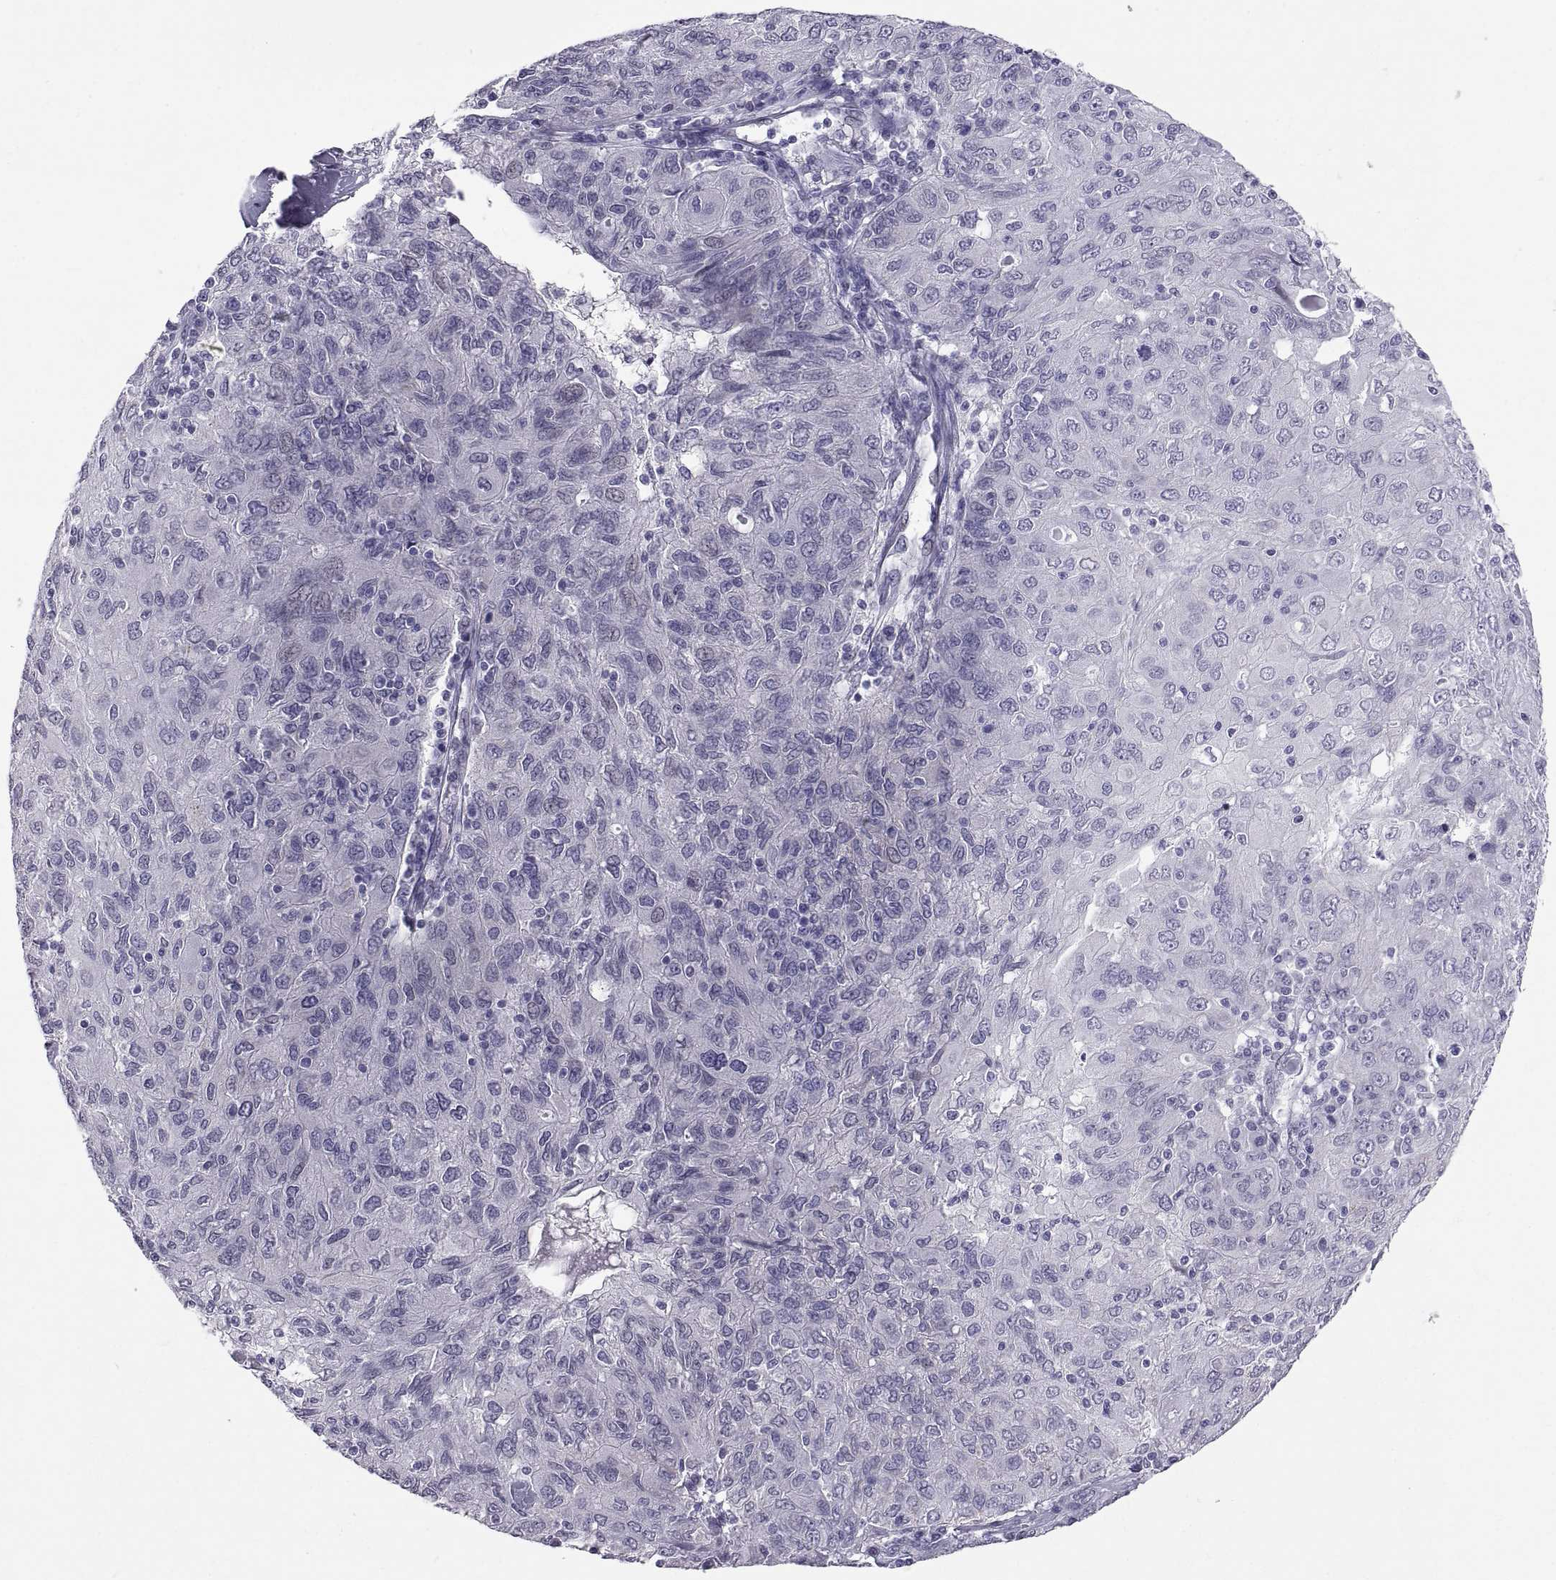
{"staining": {"intensity": "negative", "quantity": "none", "location": "none"}, "tissue": "ovarian cancer", "cell_type": "Tumor cells", "image_type": "cancer", "snomed": [{"axis": "morphology", "description": "Carcinoma, endometroid"}, {"axis": "topography", "description": "Ovary"}], "caption": "Immunohistochemical staining of human ovarian cancer (endometroid carcinoma) displays no significant expression in tumor cells.", "gene": "KRT77", "patient": {"sex": "female", "age": 50}}